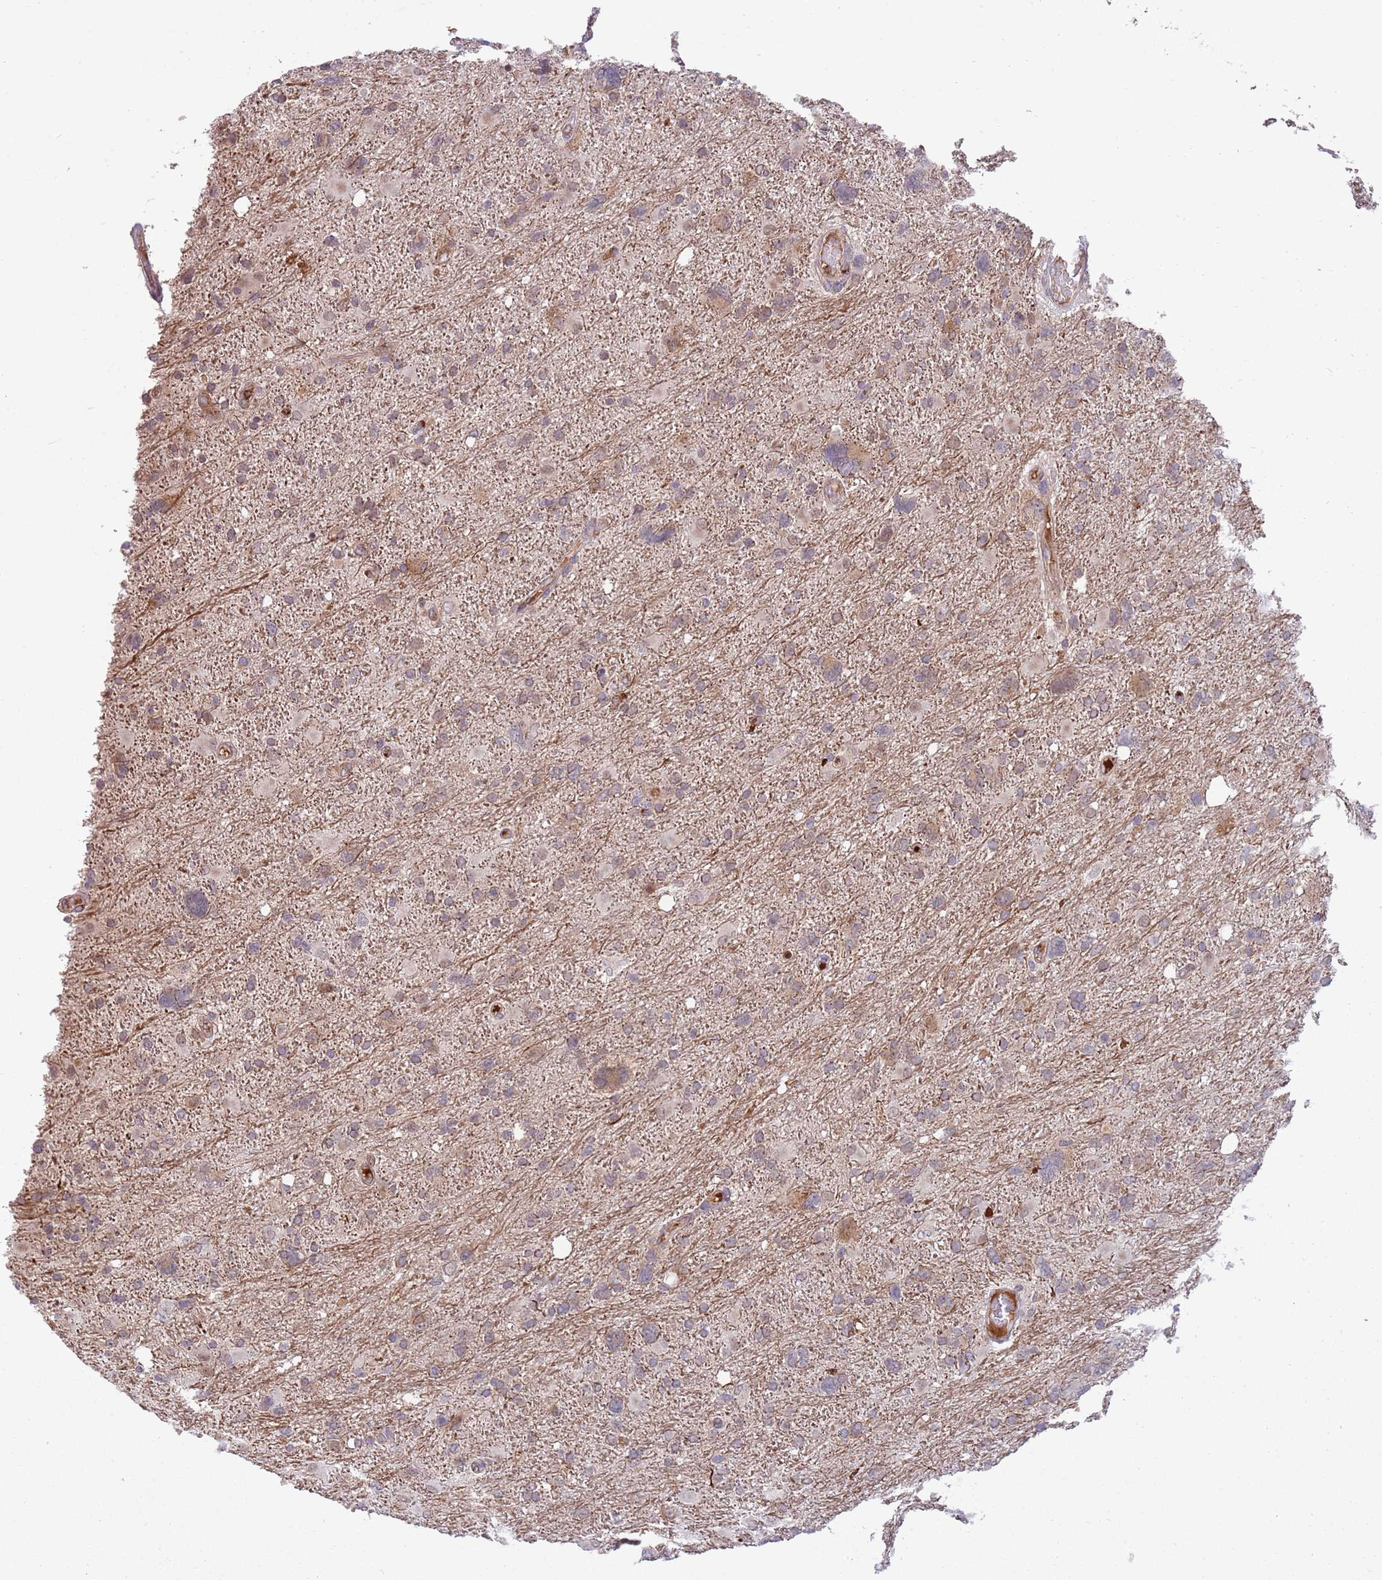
{"staining": {"intensity": "weak", "quantity": "25%-75%", "location": "cytoplasmic/membranous"}, "tissue": "glioma", "cell_type": "Tumor cells", "image_type": "cancer", "snomed": [{"axis": "morphology", "description": "Glioma, malignant, High grade"}, {"axis": "topography", "description": "Brain"}], "caption": "Tumor cells demonstrate low levels of weak cytoplasmic/membranous staining in about 25%-75% of cells in human glioma. The staining is performed using DAB brown chromogen to label protein expression. The nuclei are counter-stained blue using hematoxylin.", "gene": "BTBD7", "patient": {"sex": "male", "age": 61}}